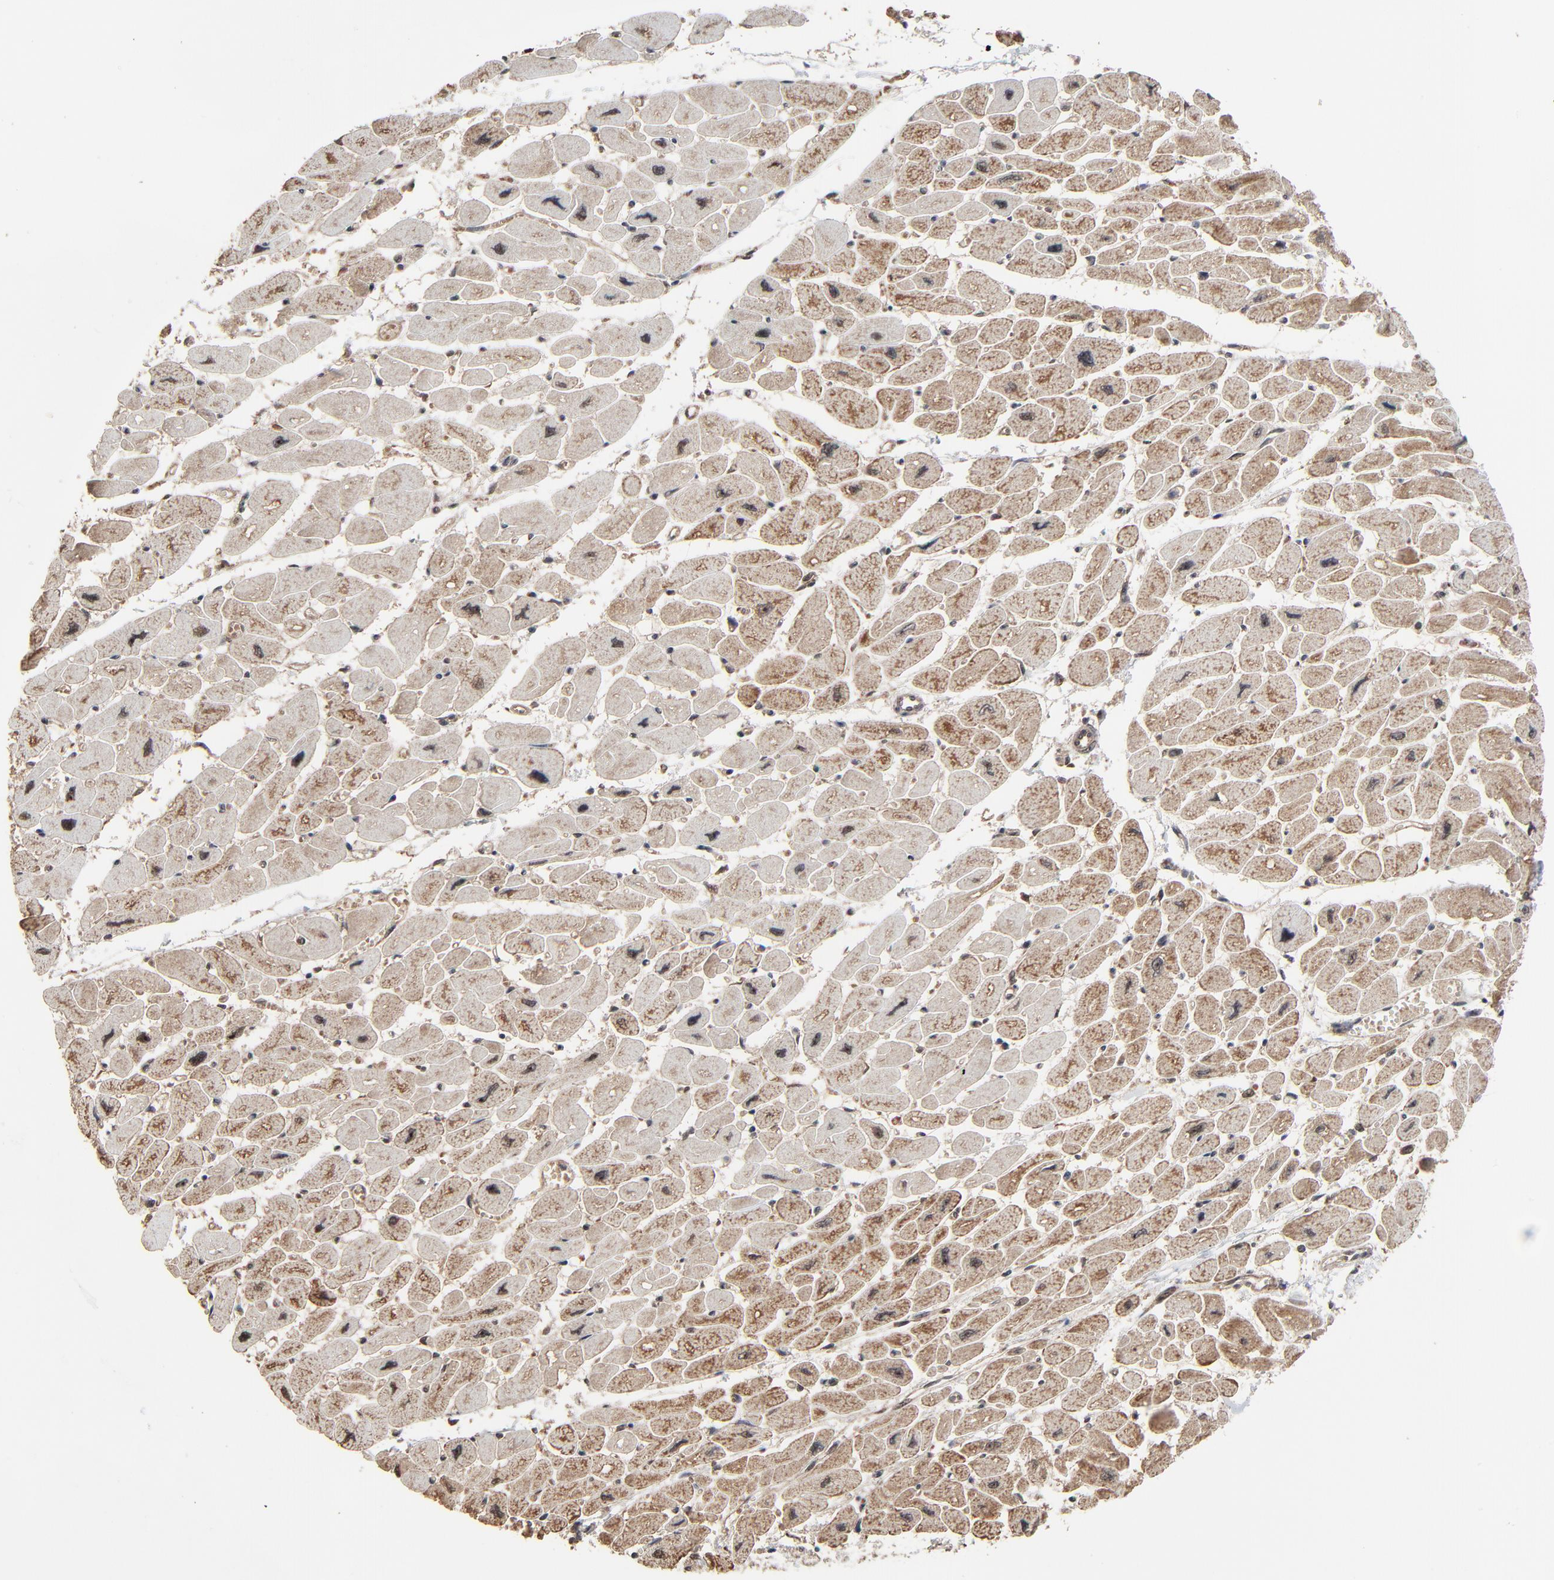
{"staining": {"intensity": "moderate", "quantity": "25%-75%", "location": "cytoplasmic/membranous"}, "tissue": "heart muscle", "cell_type": "Cardiomyocytes", "image_type": "normal", "snomed": [{"axis": "morphology", "description": "Normal tissue, NOS"}, {"axis": "topography", "description": "Heart"}], "caption": "IHC (DAB) staining of normal heart muscle exhibits moderate cytoplasmic/membranous protein staining in about 25%-75% of cardiomyocytes.", "gene": "RHOJ", "patient": {"sex": "female", "age": 54}}